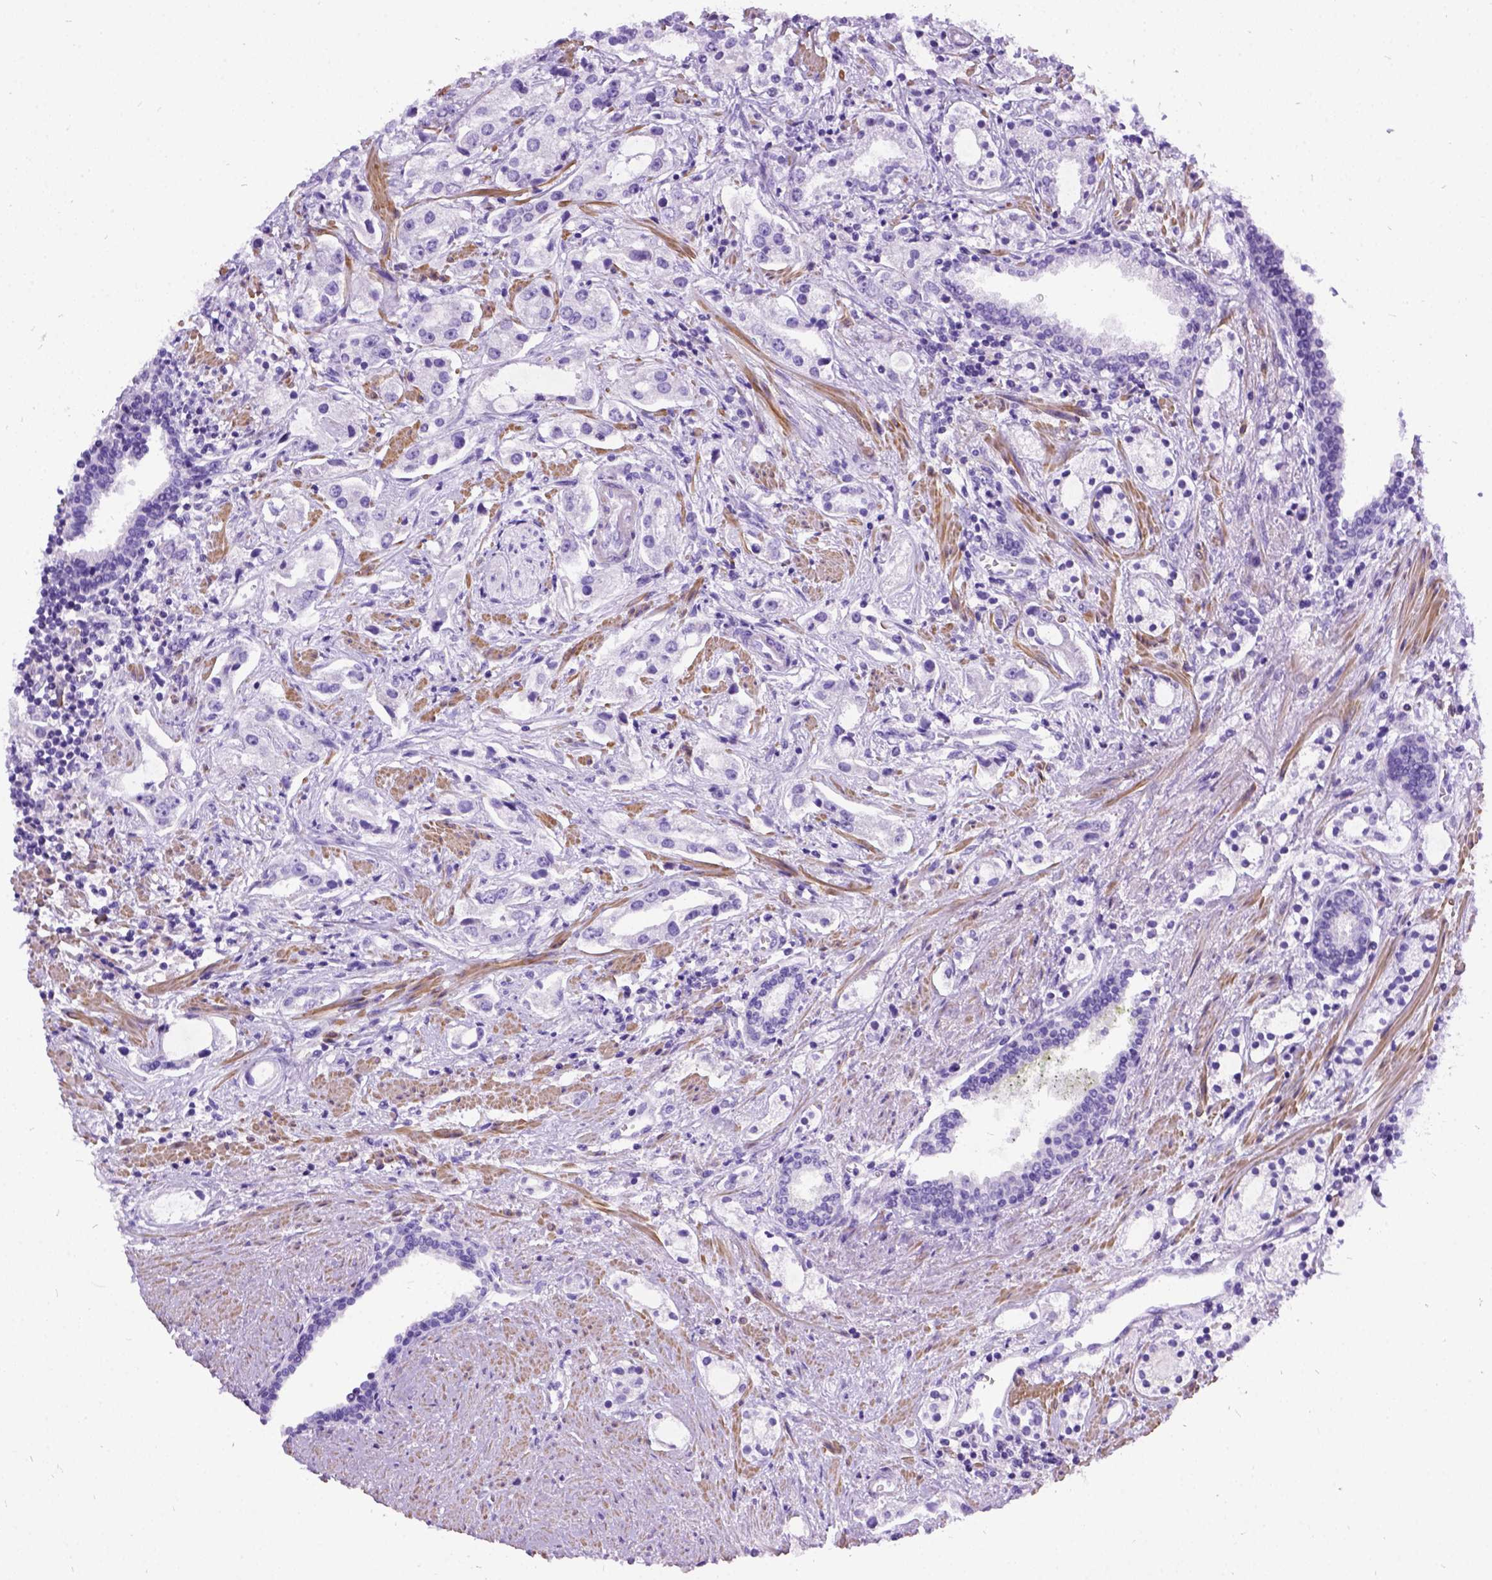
{"staining": {"intensity": "negative", "quantity": "none", "location": "none"}, "tissue": "prostate cancer", "cell_type": "Tumor cells", "image_type": "cancer", "snomed": [{"axis": "morphology", "description": "Adenocarcinoma, Medium grade"}, {"axis": "topography", "description": "Prostate"}], "caption": "An immunohistochemistry (IHC) image of prostate medium-grade adenocarcinoma is shown. There is no staining in tumor cells of prostate medium-grade adenocarcinoma.", "gene": "PRG2", "patient": {"sex": "male", "age": 57}}